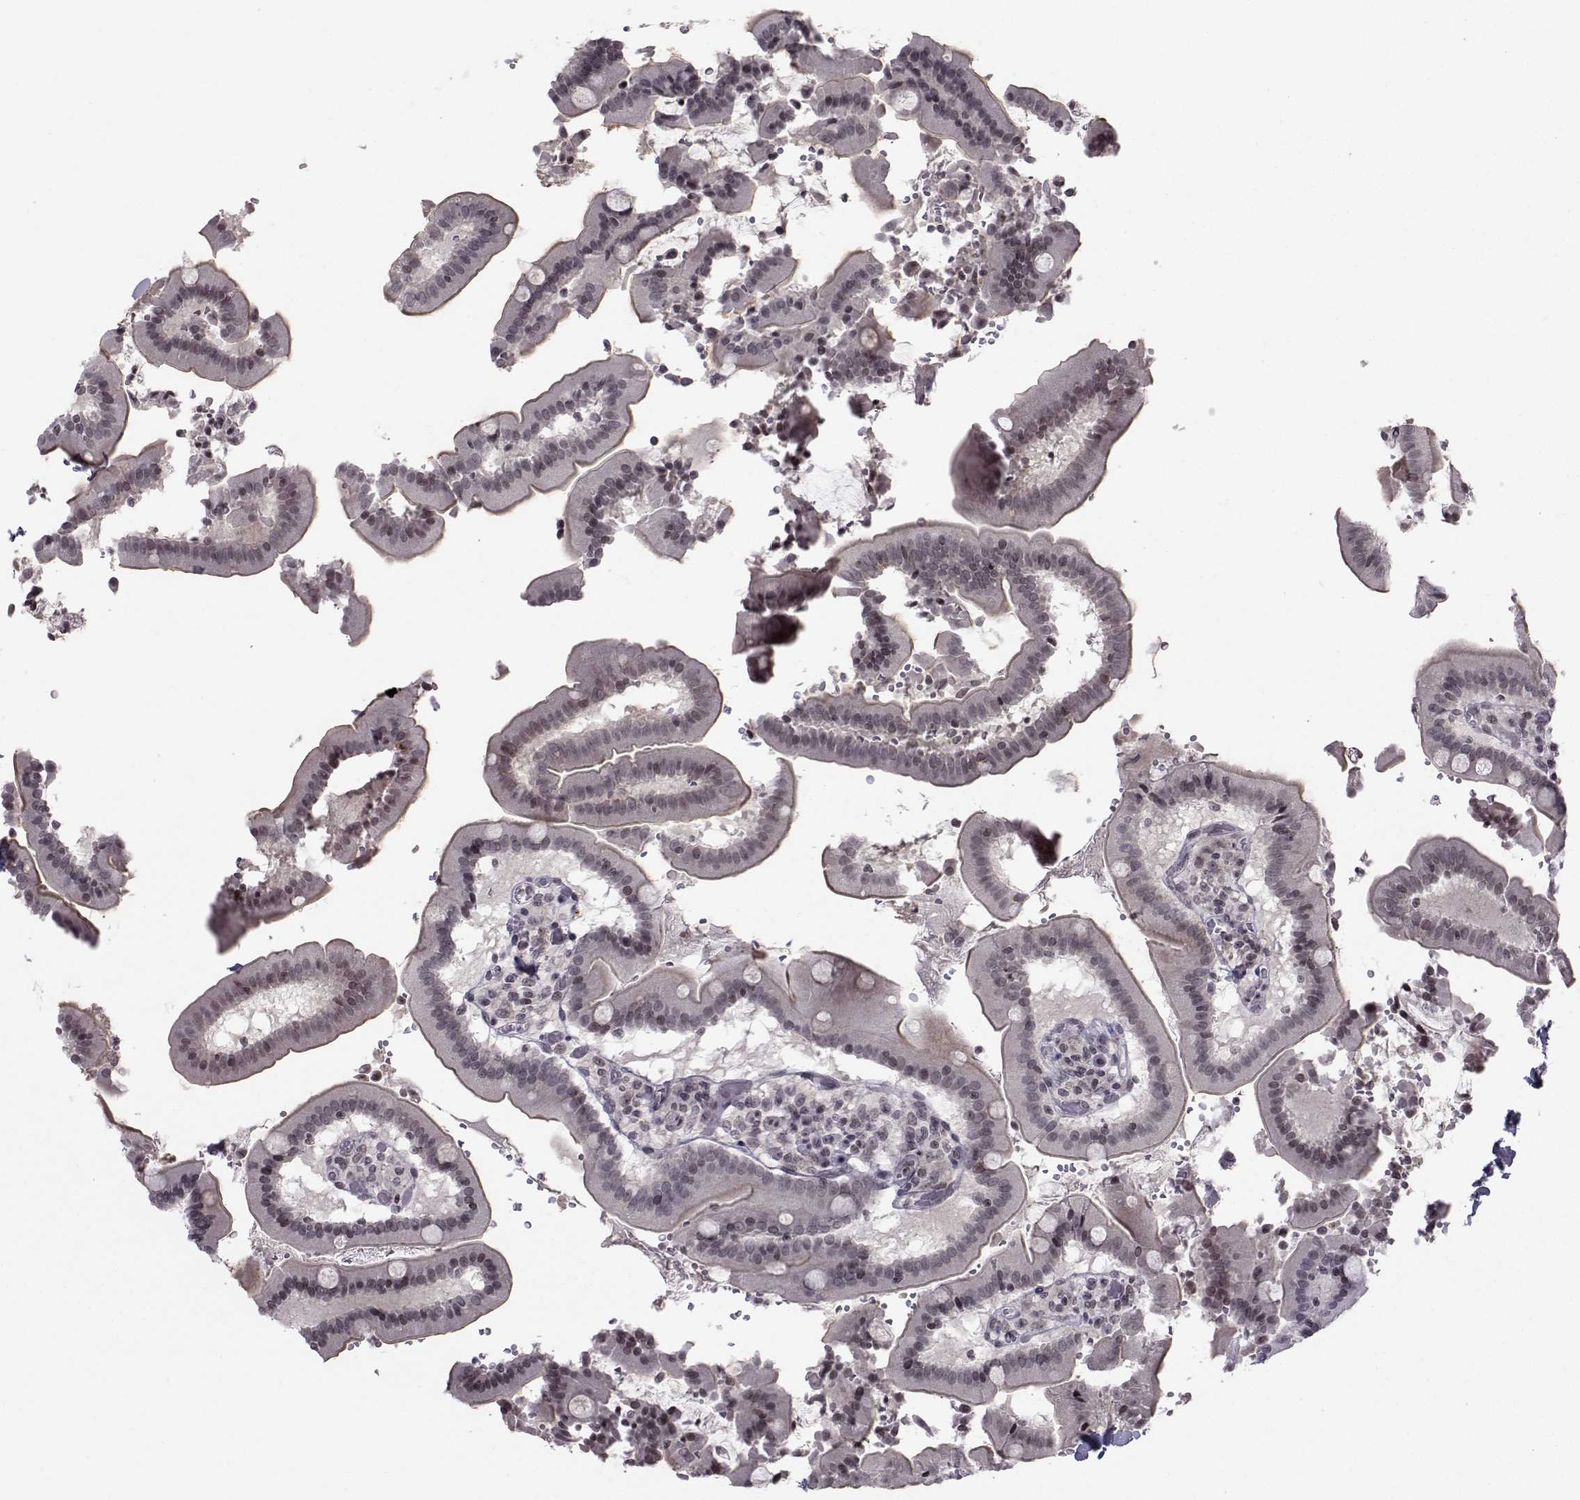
{"staining": {"intensity": "weak", "quantity": "<25%", "location": "cytoplasmic/membranous"}, "tissue": "duodenum", "cell_type": "Glandular cells", "image_type": "normal", "snomed": [{"axis": "morphology", "description": "Normal tissue, NOS"}, {"axis": "topography", "description": "Duodenum"}], "caption": "This is a photomicrograph of immunohistochemistry staining of normal duodenum, which shows no positivity in glandular cells.", "gene": "MARCHF4", "patient": {"sex": "female", "age": 62}}